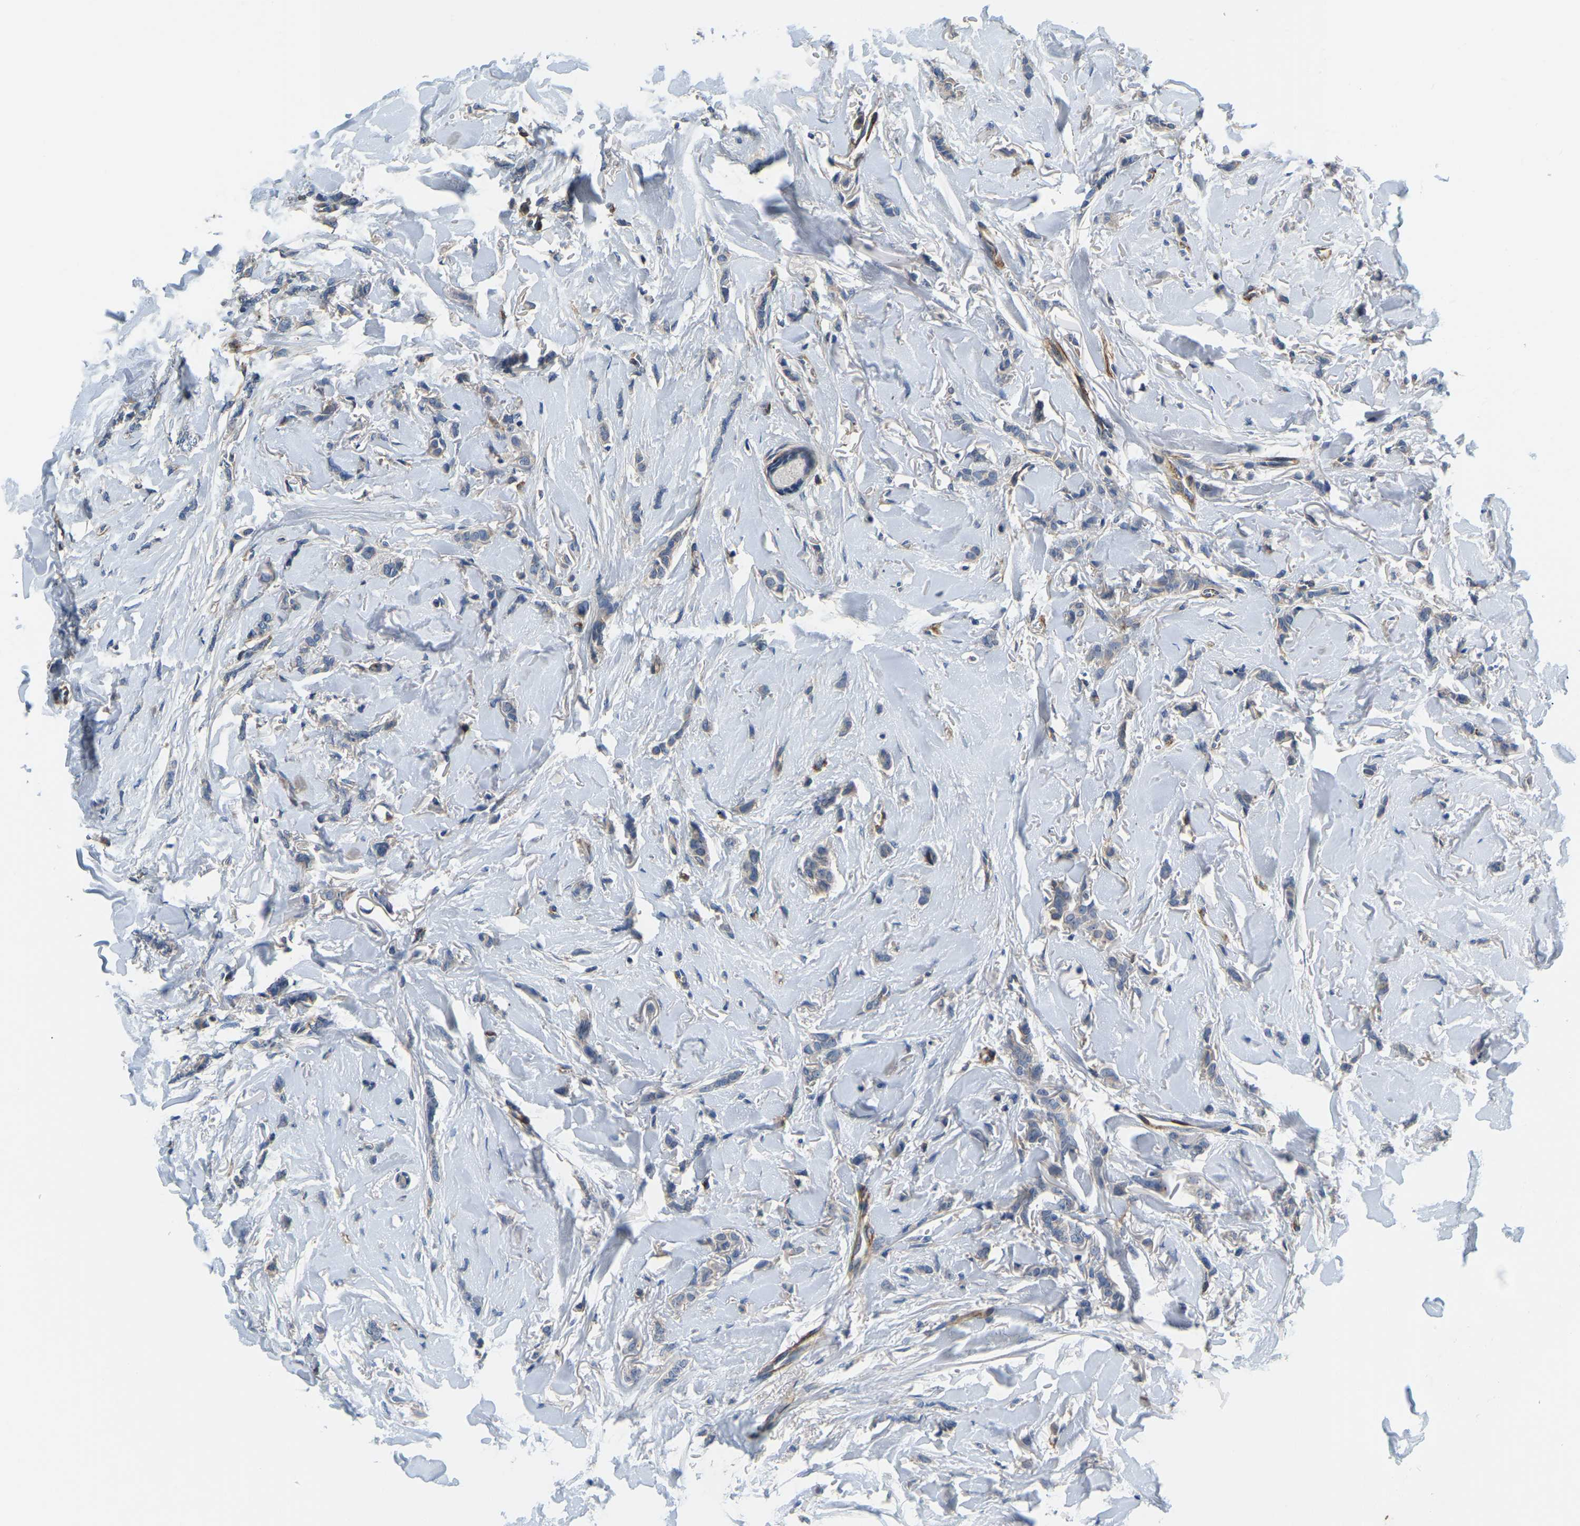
{"staining": {"intensity": "negative", "quantity": "none", "location": "none"}, "tissue": "breast cancer", "cell_type": "Tumor cells", "image_type": "cancer", "snomed": [{"axis": "morphology", "description": "Lobular carcinoma"}, {"axis": "topography", "description": "Skin"}, {"axis": "topography", "description": "Breast"}], "caption": "IHC of human lobular carcinoma (breast) reveals no positivity in tumor cells. (DAB immunohistochemistry, high magnification).", "gene": "LIAS", "patient": {"sex": "female", "age": 46}}